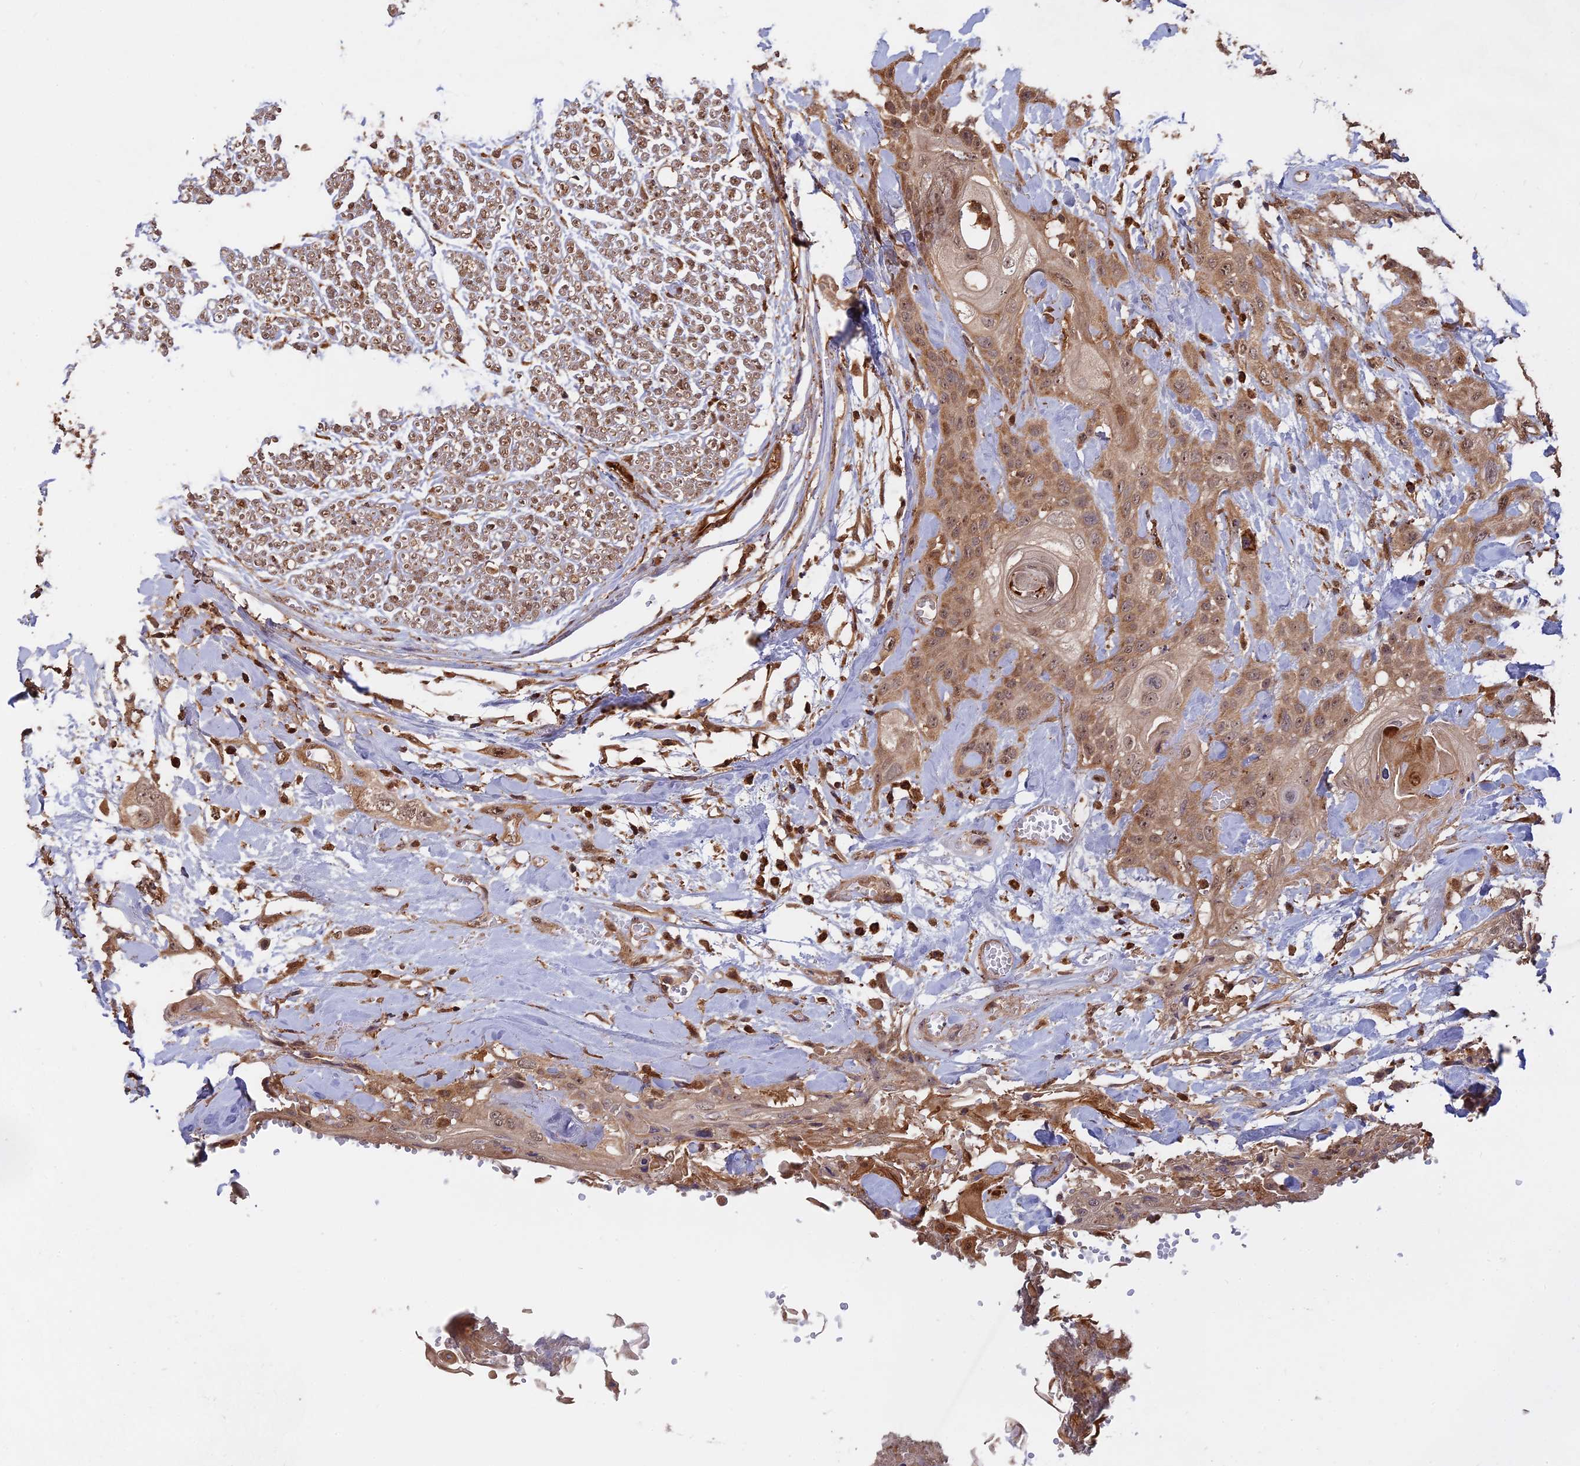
{"staining": {"intensity": "moderate", "quantity": "25%-75%", "location": "cytoplasmic/membranous,nuclear"}, "tissue": "head and neck cancer", "cell_type": "Tumor cells", "image_type": "cancer", "snomed": [{"axis": "morphology", "description": "Squamous cell carcinoma, NOS"}, {"axis": "topography", "description": "Head-Neck"}], "caption": "Moderate cytoplasmic/membranous and nuclear staining for a protein is present in approximately 25%-75% of tumor cells of head and neck cancer (squamous cell carcinoma) using IHC.", "gene": "SAC3D1", "patient": {"sex": "female", "age": 43}}